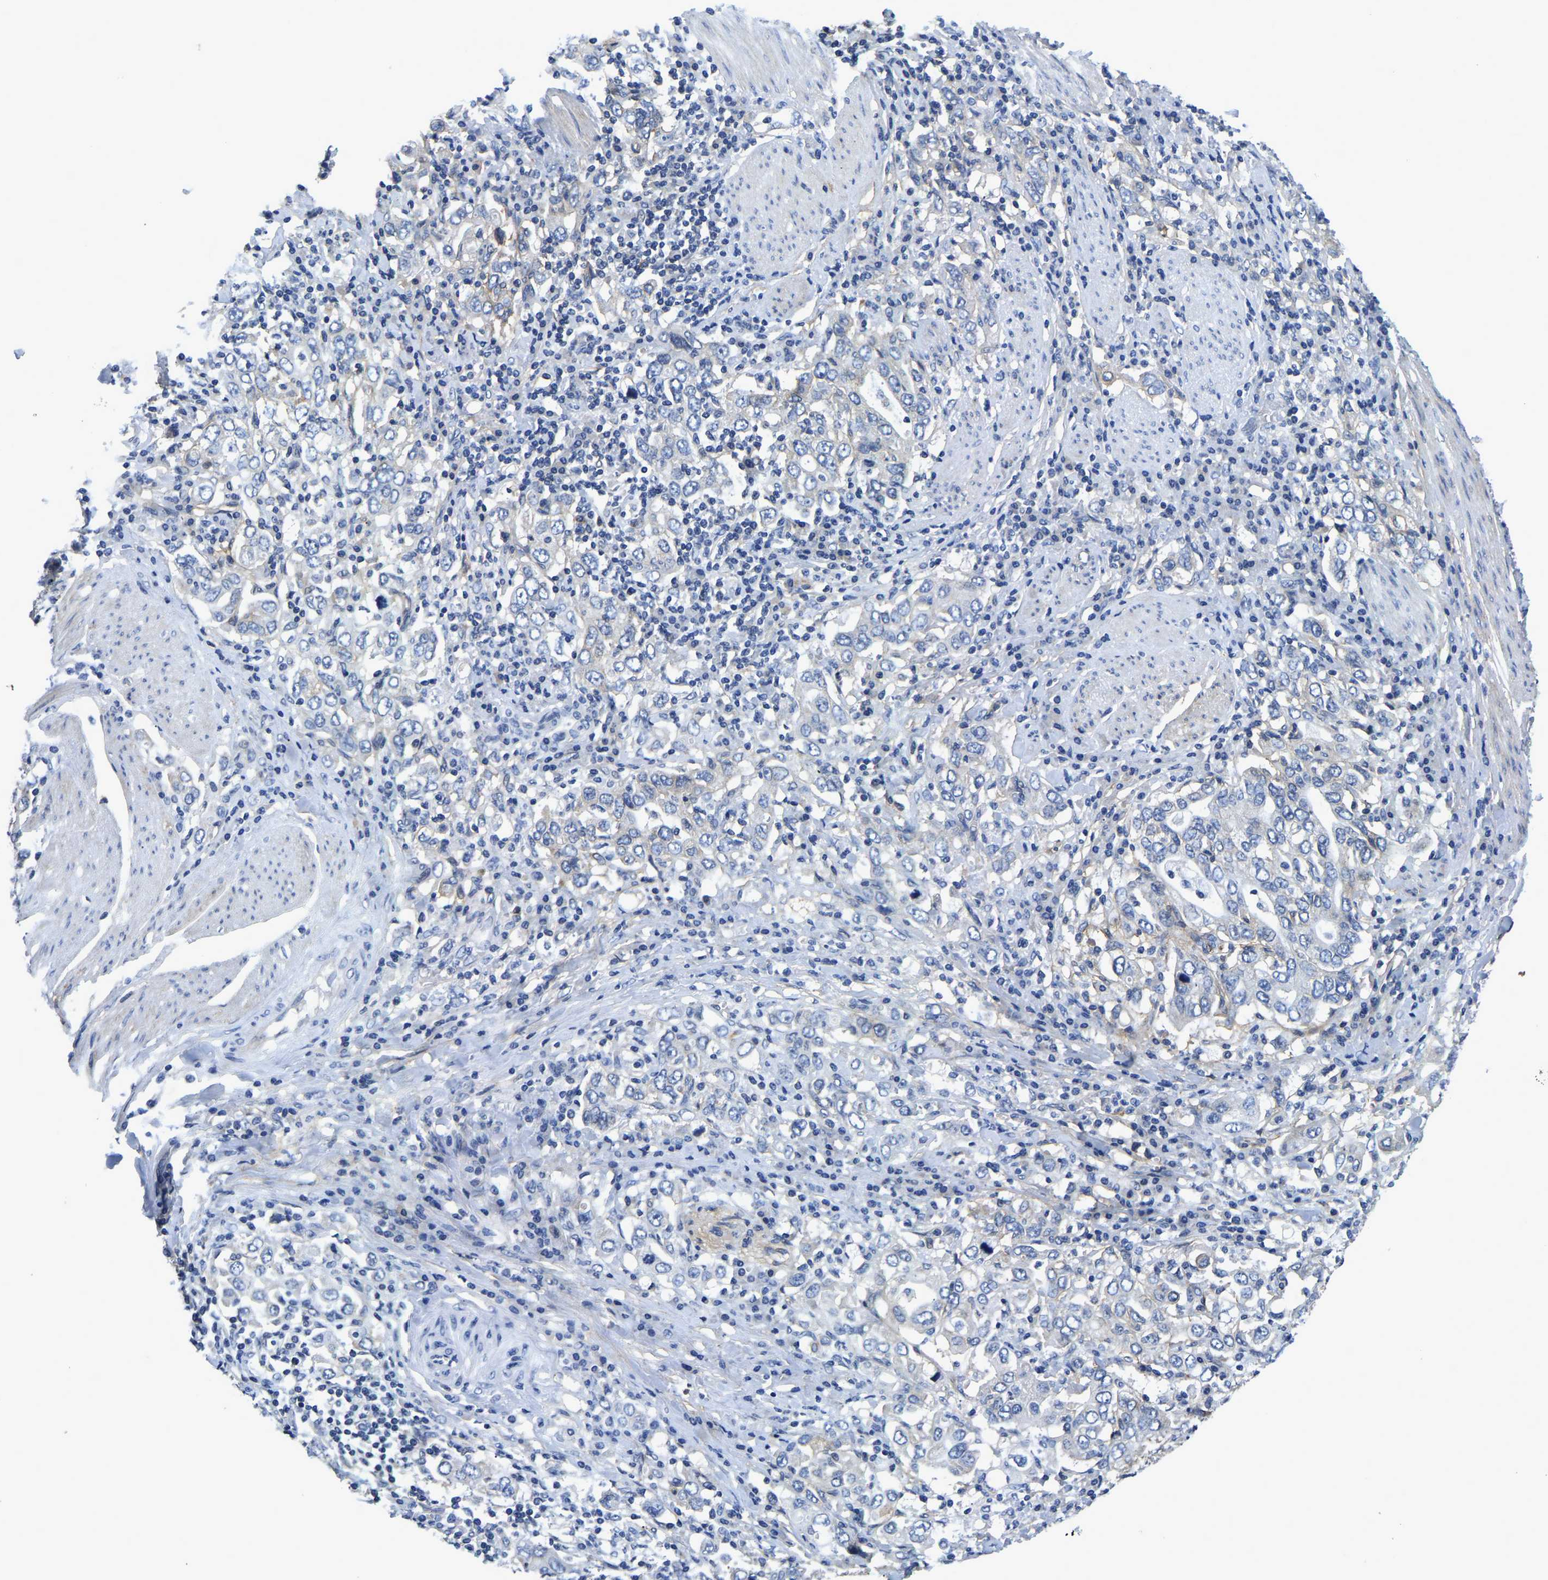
{"staining": {"intensity": "negative", "quantity": "none", "location": "none"}, "tissue": "stomach cancer", "cell_type": "Tumor cells", "image_type": "cancer", "snomed": [{"axis": "morphology", "description": "Adenocarcinoma, NOS"}, {"axis": "topography", "description": "Stomach, upper"}], "caption": "Immunohistochemical staining of stomach cancer (adenocarcinoma) shows no significant expression in tumor cells.", "gene": "ITGA2", "patient": {"sex": "male", "age": 62}}